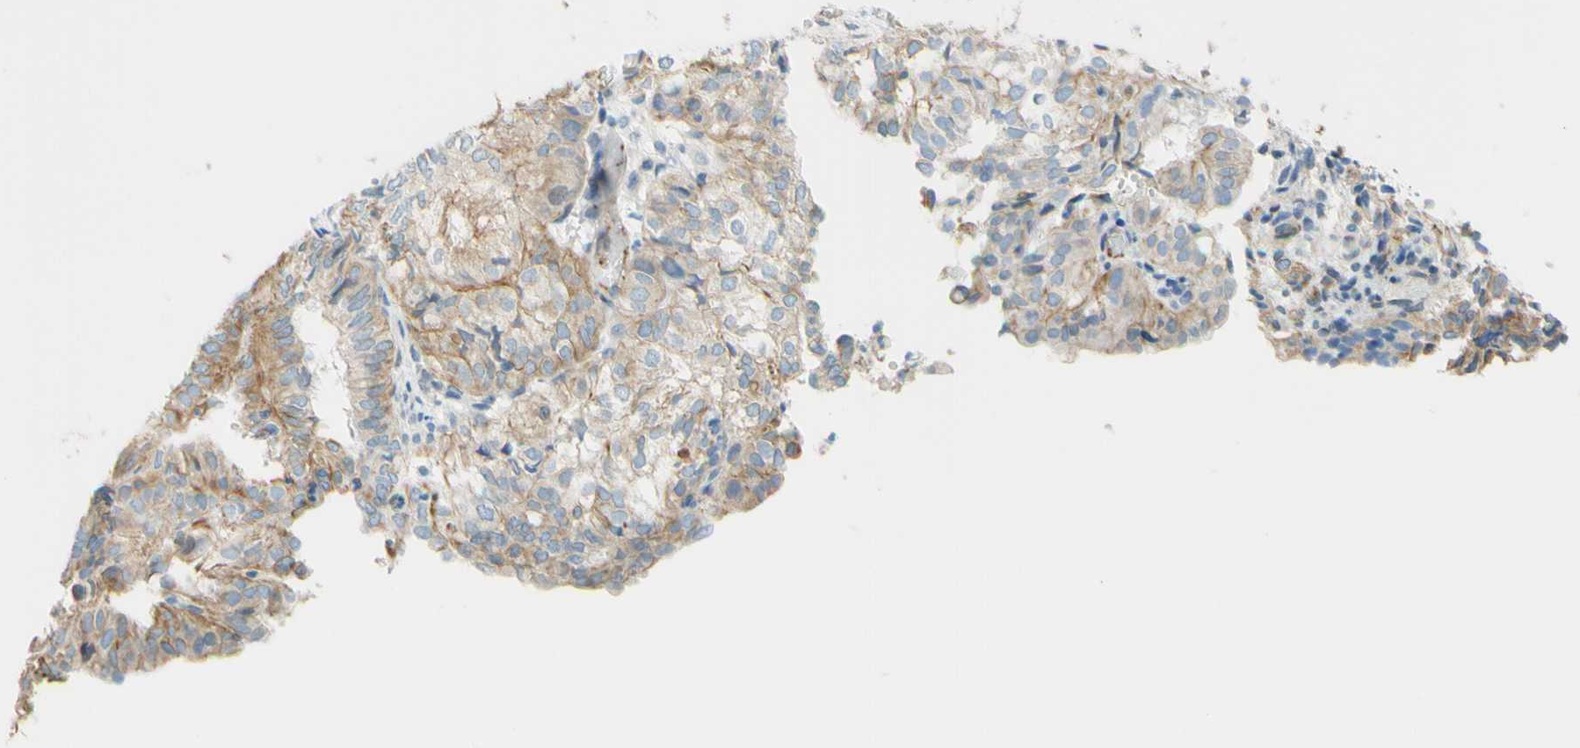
{"staining": {"intensity": "moderate", "quantity": "25%-75%", "location": "cytoplasmic/membranous"}, "tissue": "endometrial cancer", "cell_type": "Tumor cells", "image_type": "cancer", "snomed": [{"axis": "morphology", "description": "Adenocarcinoma, NOS"}, {"axis": "topography", "description": "Uterus"}], "caption": "Immunohistochemistry (DAB (3,3'-diaminobenzidine)) staining of human endometrial cancer displays moderate cytoplasmic/membranous protein positivity in about 25%-75% of tumor cells.", "gene": "ENDOD1", "patient": {"sex": "female", "age": 60}}